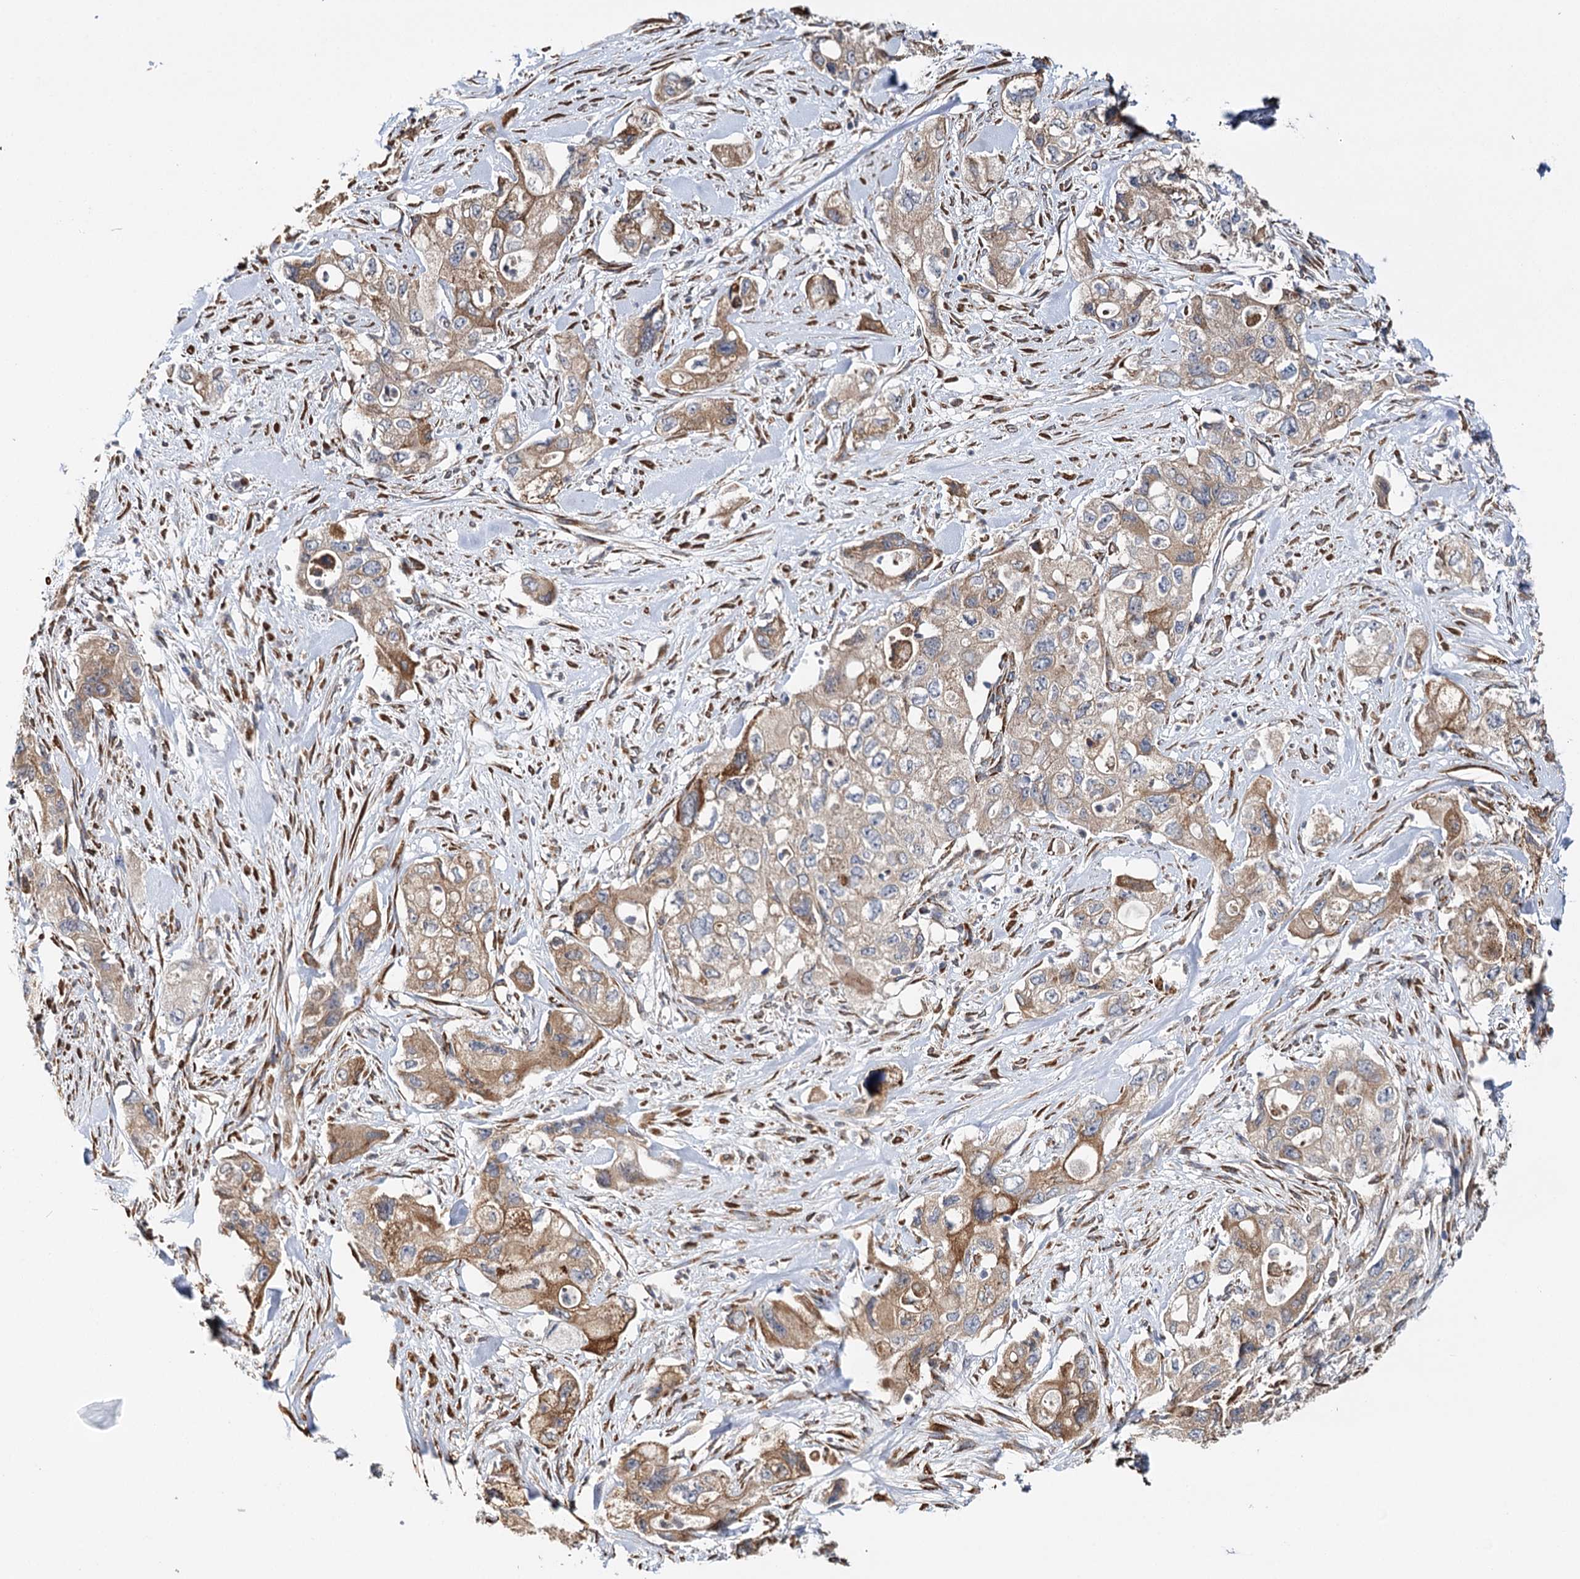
{"staining": {"intensity": "moderate", "quantity": "25%-75%", "location": "cytoplasmic/membranous"}, "tissue": "pancreatic cancer", "cell_type": "Tumor cells", "image_type": "cancer", "snomed": [{"axis": "morphology", "description": "Adenocarcinoma, NOS"}, {"axis": "topography", "description": "Pancreas"}], "caption": "Protein staining of adenocarcinoma (pancreatic) tissue exhibits moderate cytoplasmic/membranous staining in approximately 25%-75% of tumor cells.", "gene": "VEGFA", "patient": {"sex": "female", "age": 73}}